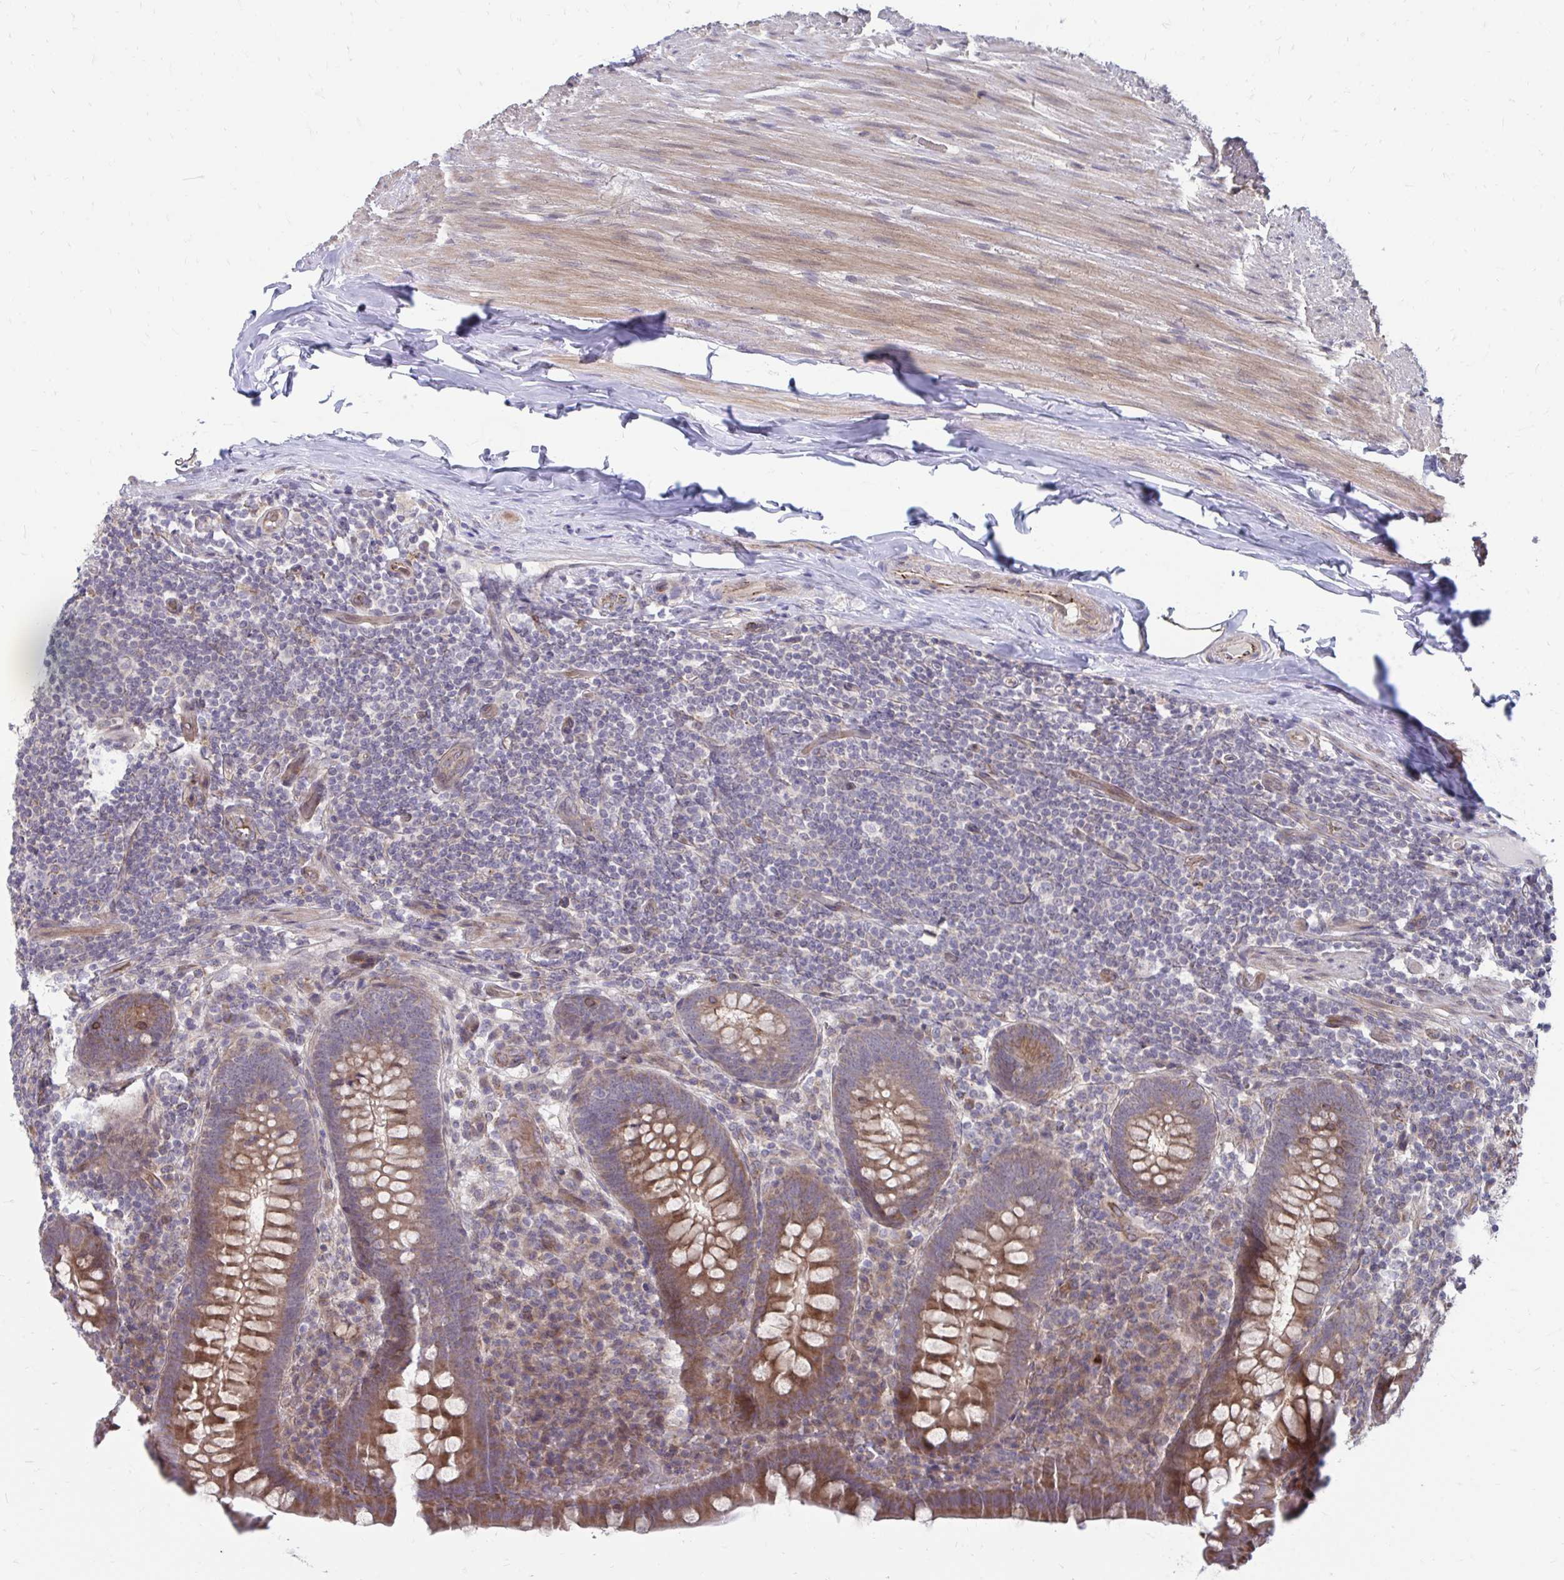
{"staining": {"intensity": "moderate", "quantity": ">75%", "location": "cytoplasmic/membranous"}, "tissue": "appendix", "cell_type": "Glandular cells", "image_type": "normal", "snomed": [{"axis": "morphology", "description": "Normal tissue, NOS"}, {"axis": "topography", "description": "Appendix"}], "caption": "Human appendix stained for a protein (brown) shows moderate cytoplasmic/membranous positive staining in about >75% of glandular cells.", "gene": "ITPR2", "patient": {"sex": "male", "age": 71}}